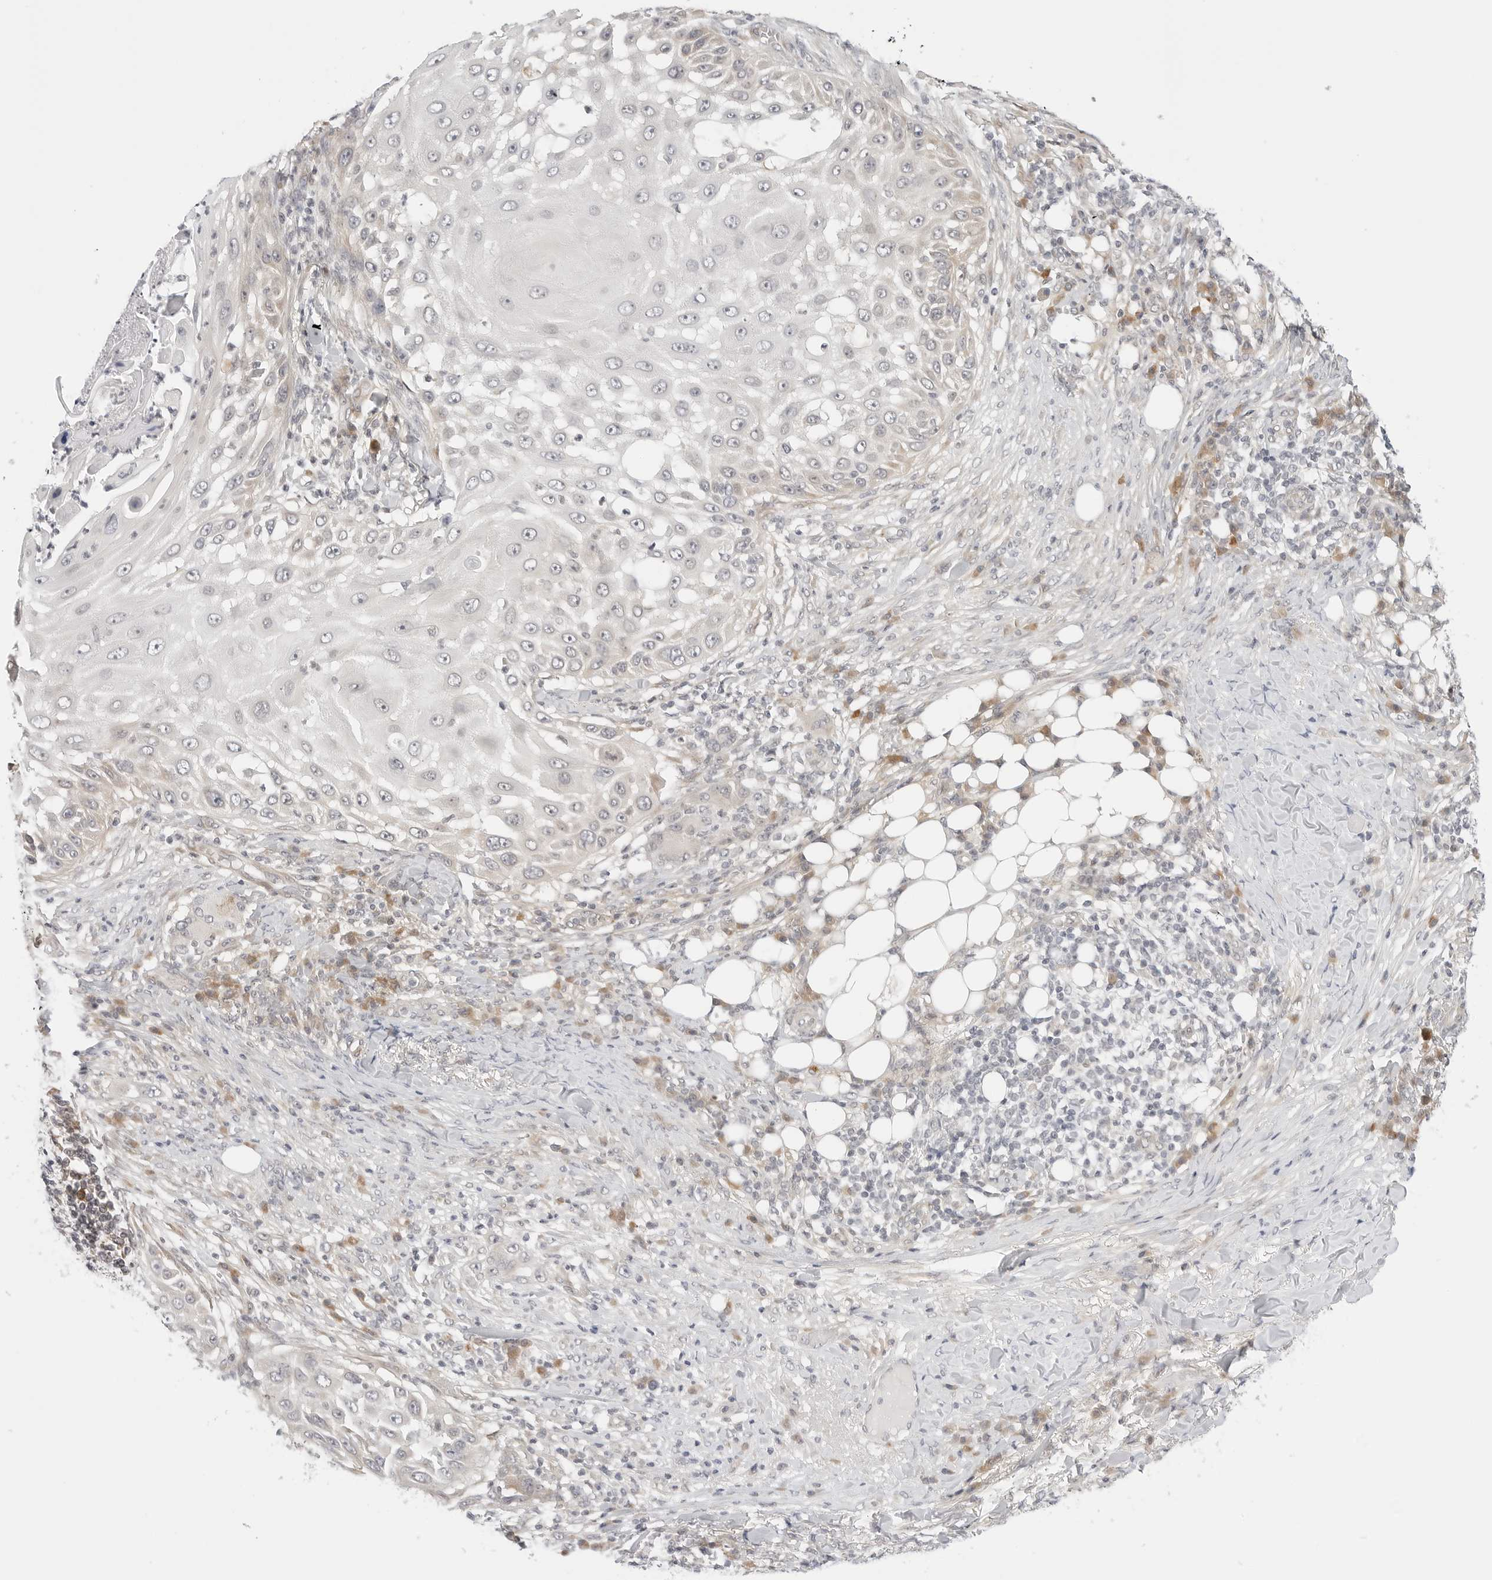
{"staining": {"intensity": "negative", "quantity": "none", "location": "none"}, "tissue": "skin cancer", "cell_type": "Tumor cells", "image_type": "cancer", "snomed": [{"axis": "morphology", "description": "Squamous cell carcinoma, NOS"}, {"axis": "topography", "description": "Skin"}], "caption": "This is an immunohistochemistry image of skin cancer. There is no expression in tumor cells.", "gene": "TCP1", "patient": {"sex": "female", "age": 44}}